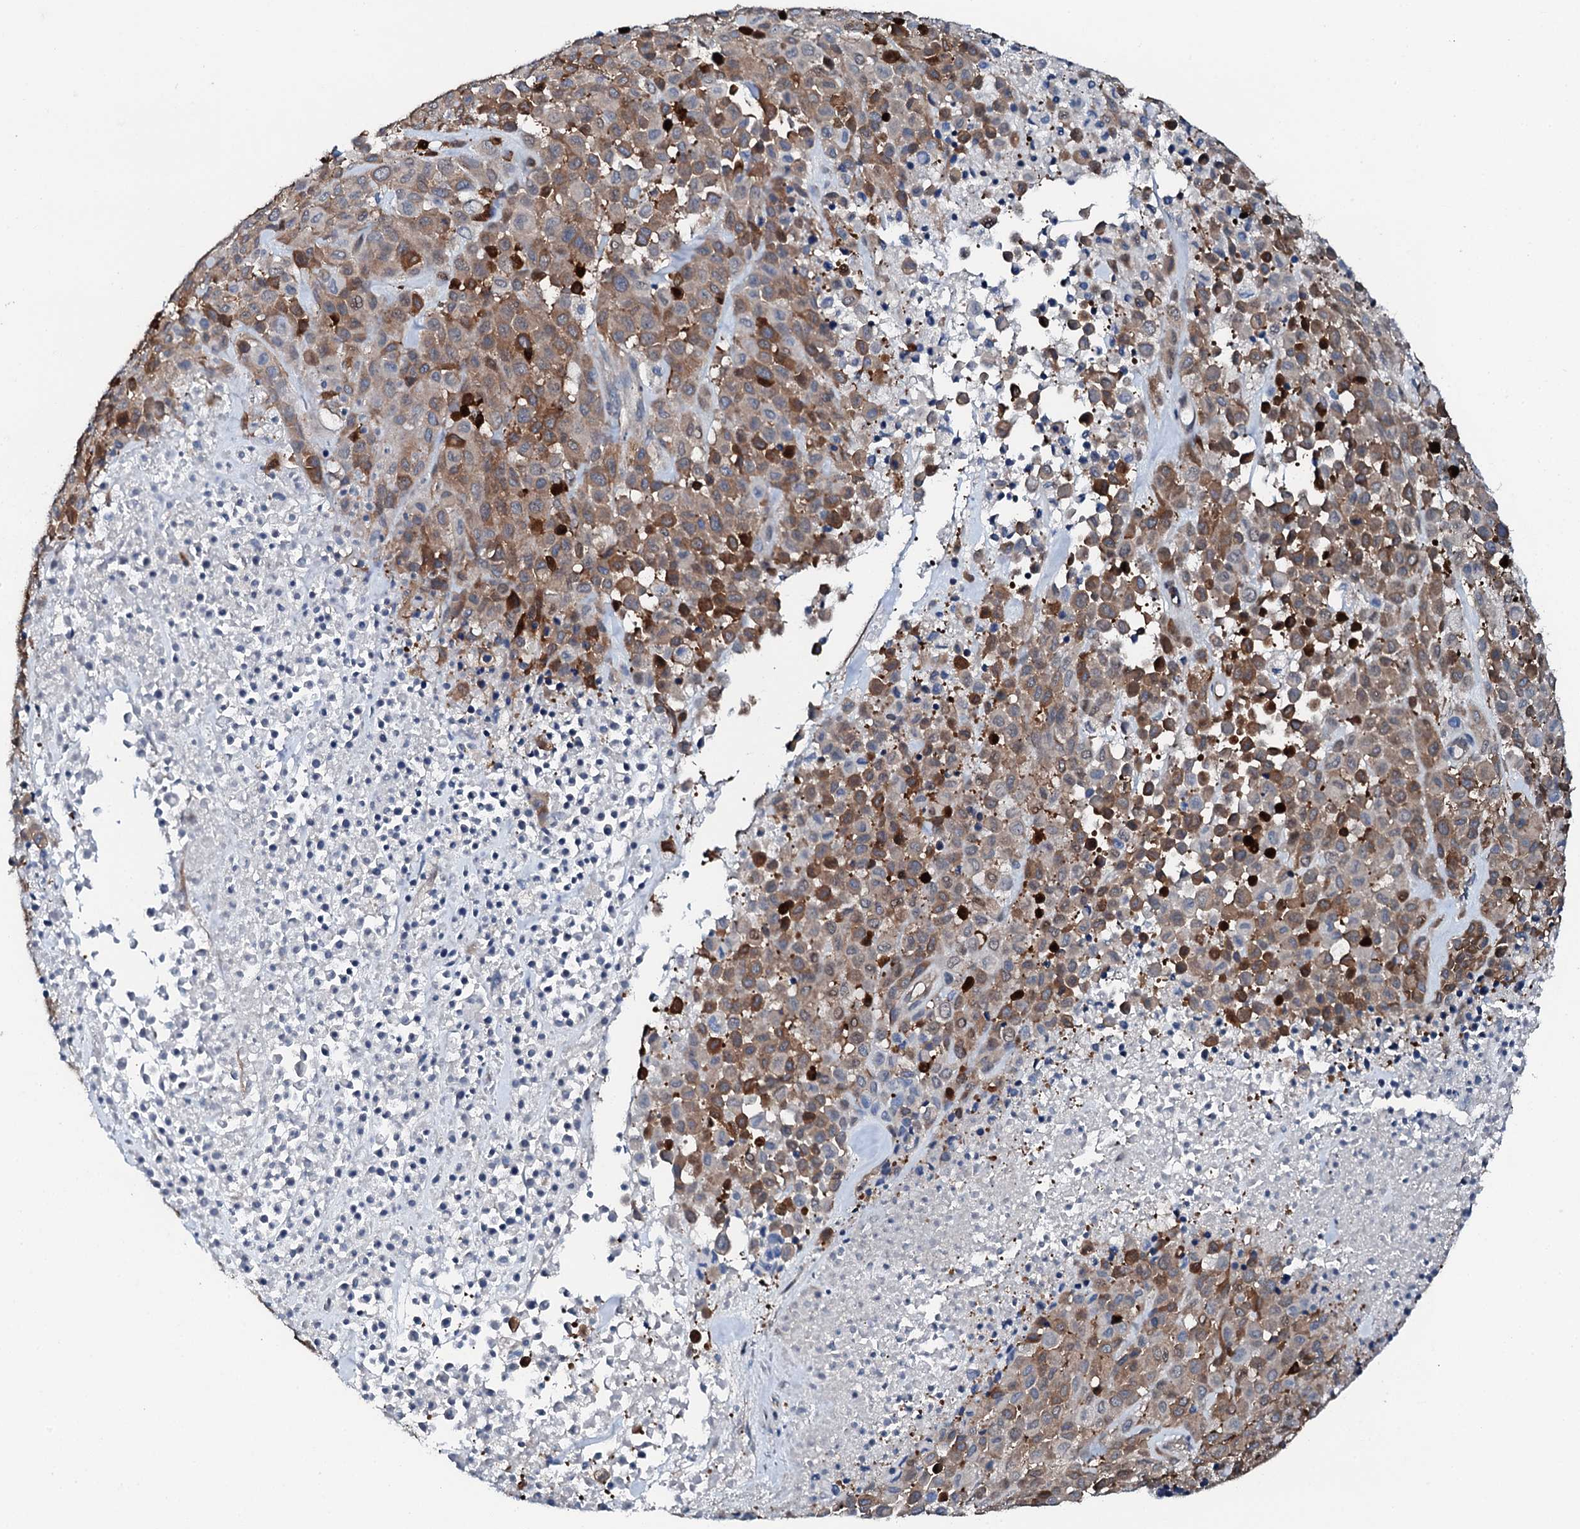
{"staining": {"intensity": "moderate", "quantity": ">75%", "location": "cytoplasmic/membranous"}, "tissue": "melanoma", "cell_type": "Tumor cells", "image_type": "cancer", "snomed": [{"axis": "morphology", "description": "Malignant melanoma, Metastatic site"}, {"axis": "topography", "description": "Skin"}], "caption": "Tumor cells show medium levels of moderate cytoplasmic/membranous expression in approximately >75% of cells in melanoma. The staining was performed using DAB (3,3'-diaminobenzidine), with brown indicating positive protein expression. Nuclei are stained blue with hematoxylin.", "gene": "GFOD2", "patient": {"sex": "female", "age": 81}}